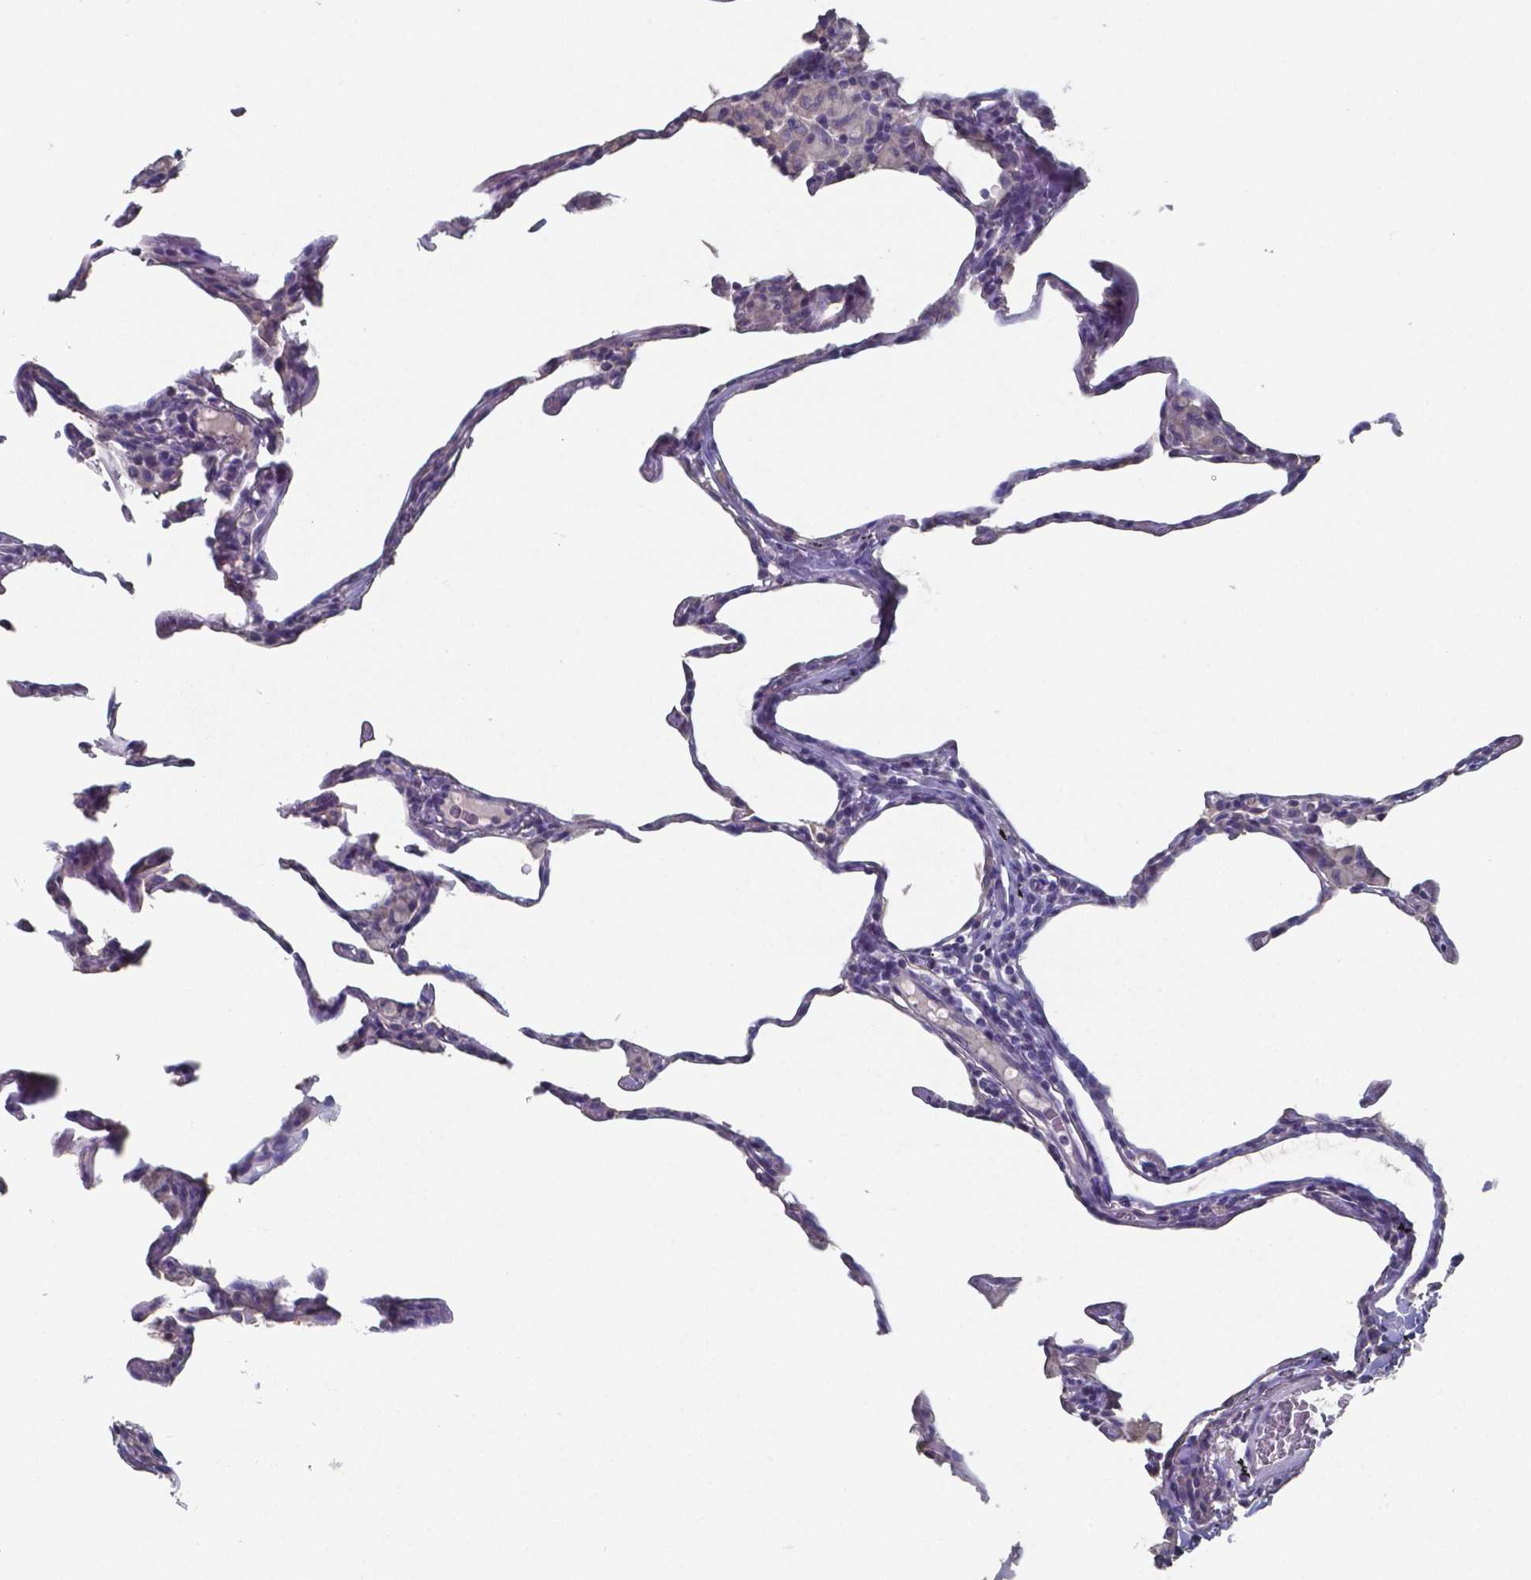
{"staining": {"intensity": "weak", "quantity": "<25%", "location": "nuclear"}, "tissue": "lung", "cell_type": "Alveolar cells", "image_type": "normal", "snomed": [{"axis": "morphology", "description": "Normal tissue, NOS"}, {"axis": "topography", "description": "Lung"}], "caption": "Immunohistochemical staining of unremarkable human lung exhibits no significant positivity in alveolar cells.", "gene": "FOXJ1", "patient": {"sex": "female", "age": 57}}